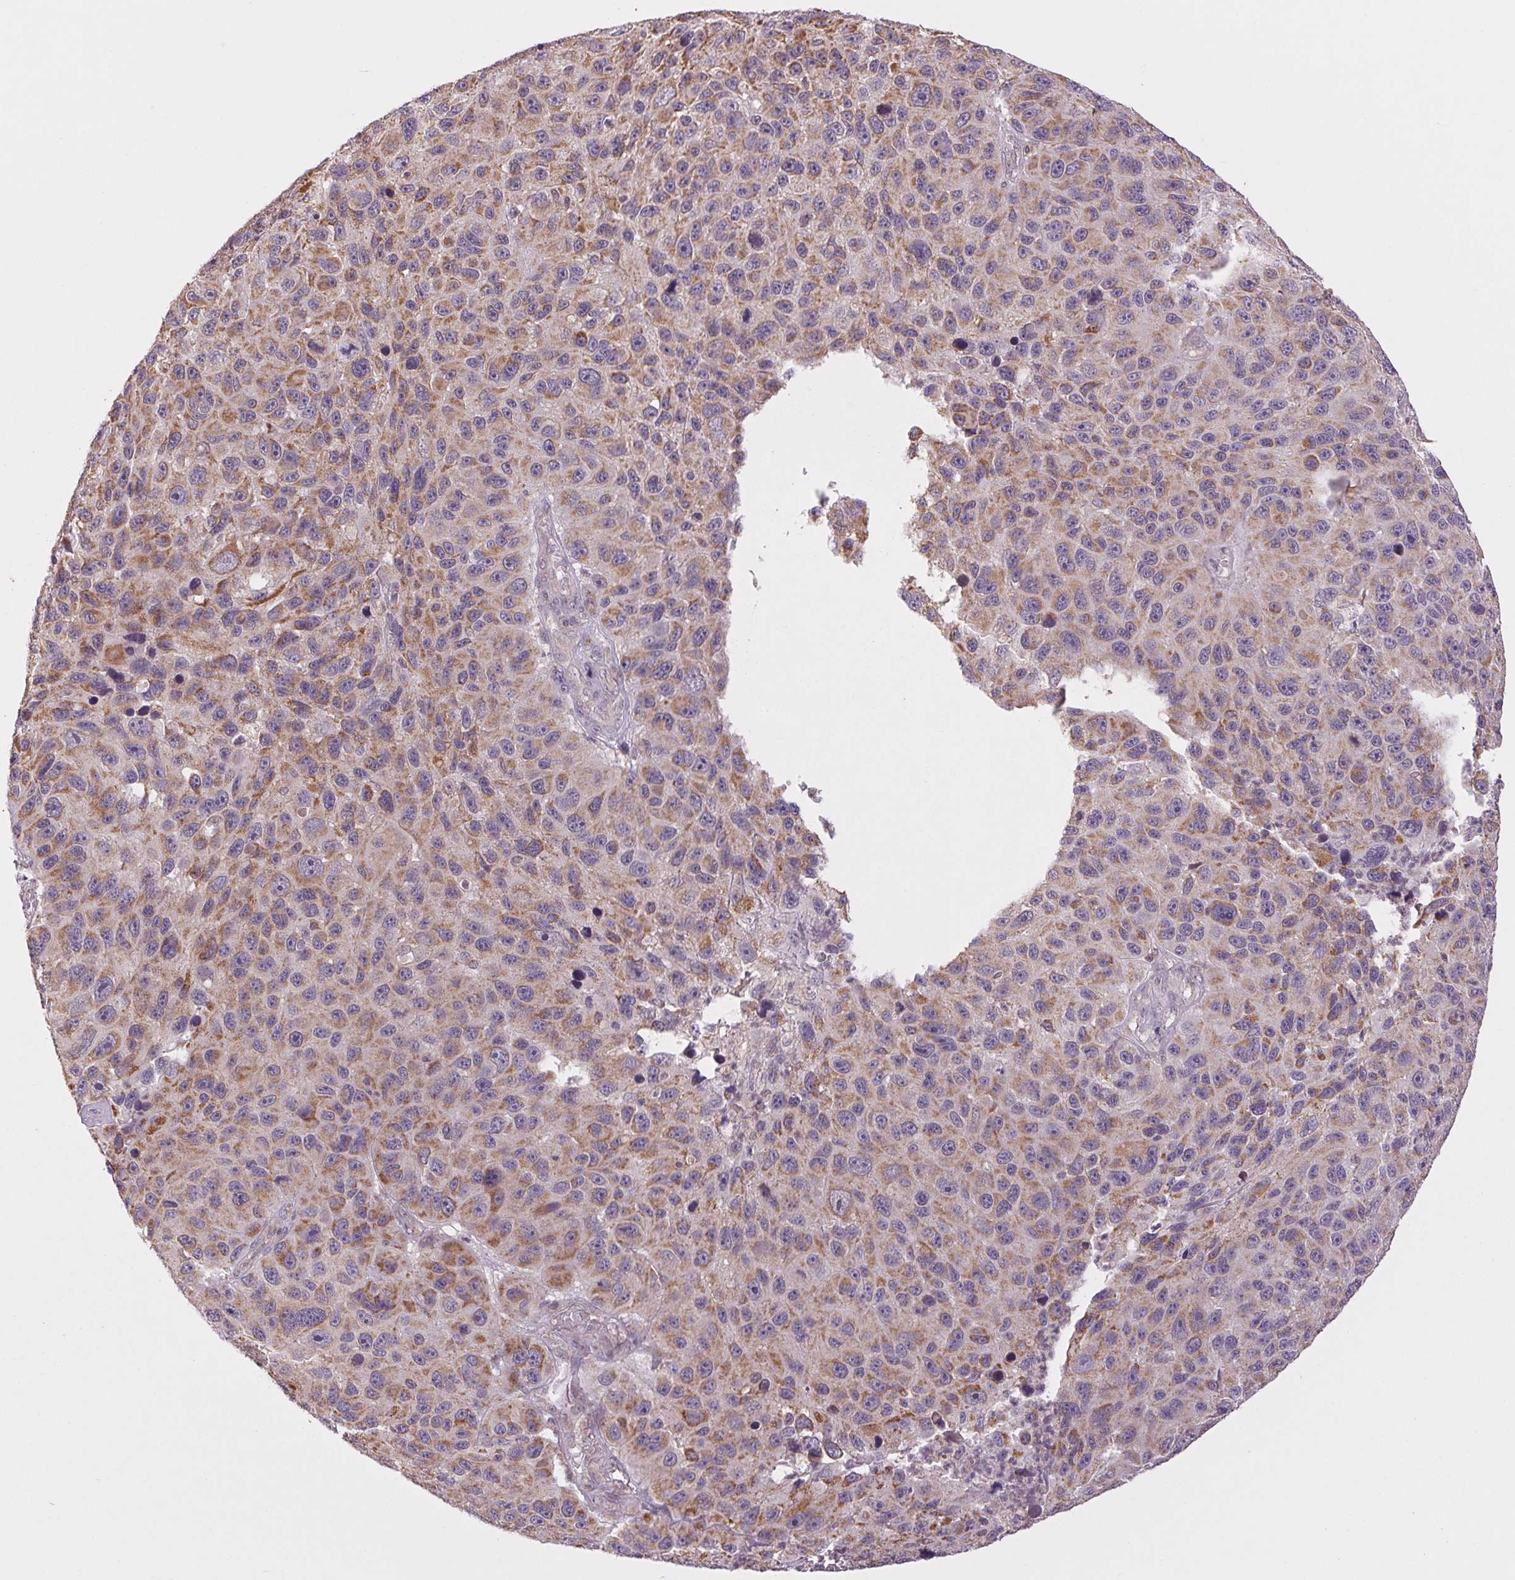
{"staining": {"intensity": "moderate", "quantity": "25%-75%", "location": "cytoplasmic/membranous"}, "tissue": "melanoma", "cell_type": "Tumor cells", "image_type": "cancer", "snomed": [{"axis": "morphology", "description": "Malignant melanoma, NOS"}, {"axis": "topography", "description": "Skin"}], "caption": "Immunohistochemical staining of human melanoma displays medium levels of moderate cytoplasmic/membranous staining in about 25%-75% of tumor cells.", "gene": "MAP3K5", "patient": {"sex": "male", "age": 53}}